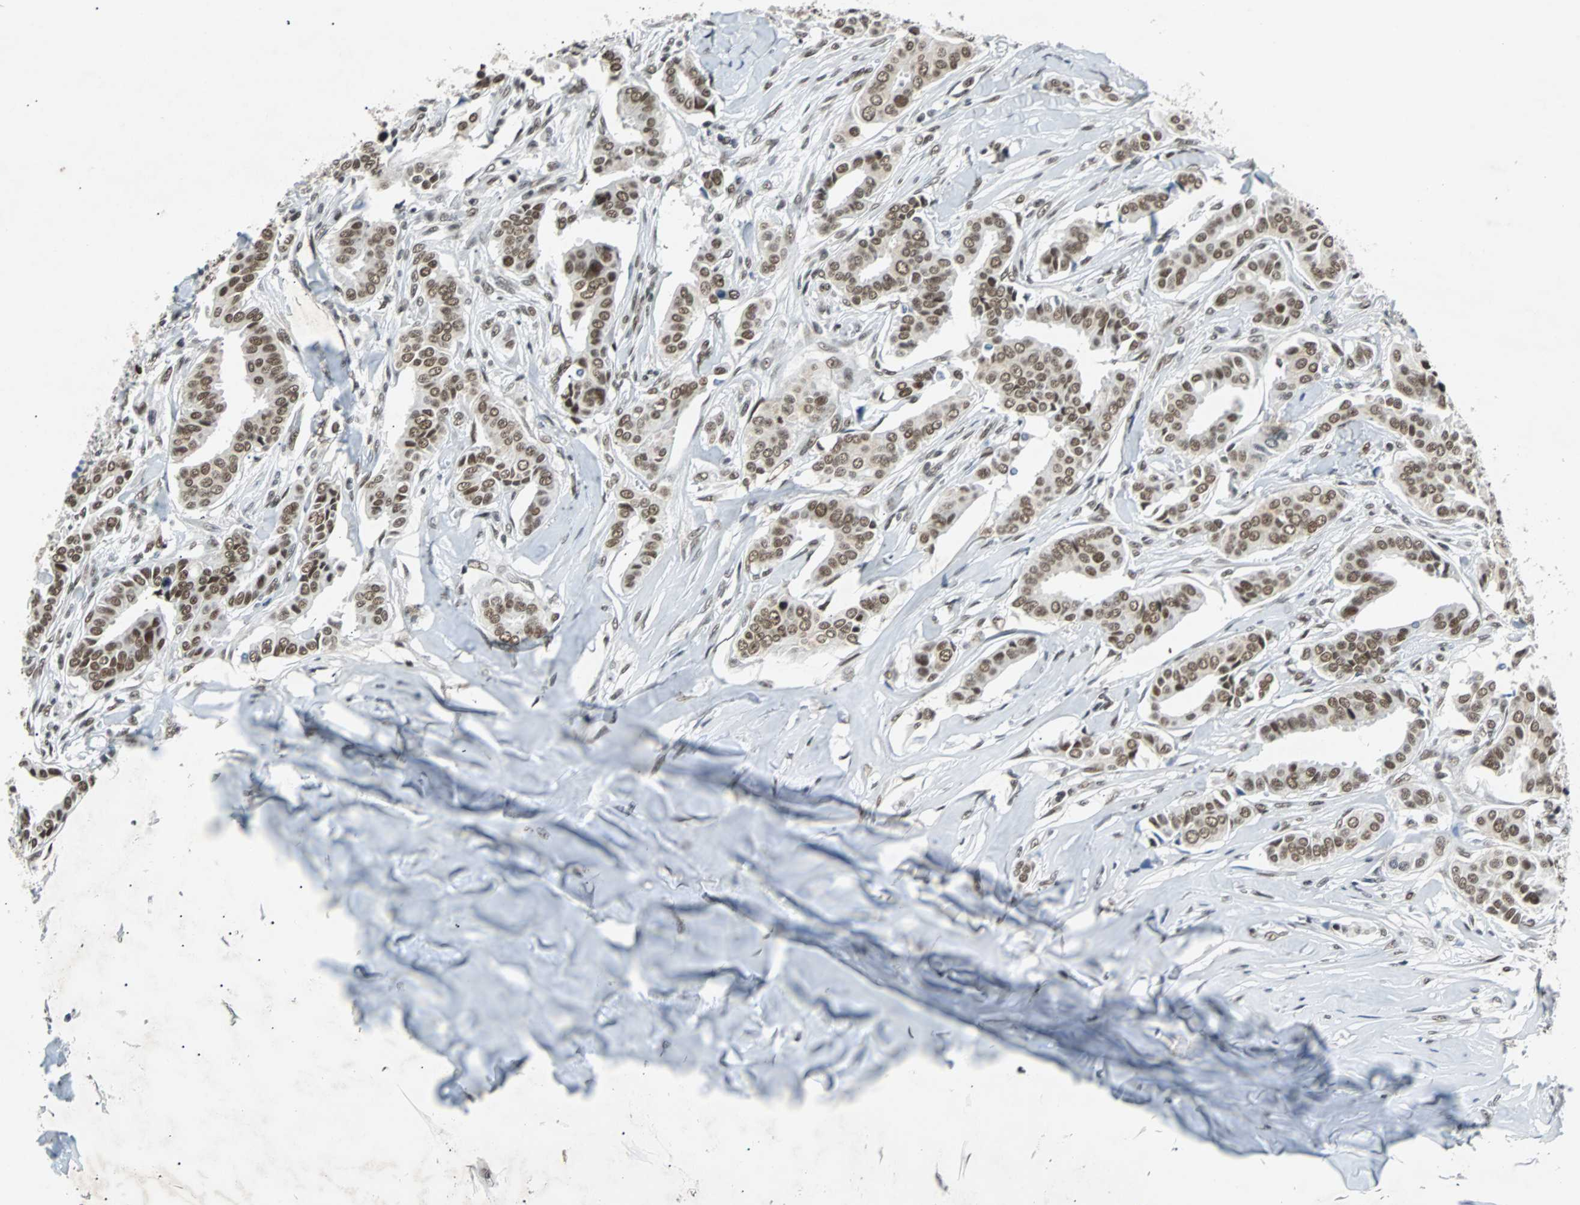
{"staining": {"intensity": "moderate", "quantity": ">75%", "location": "nuclear"}, "tissue": "head and neck cancer", "cell_type": "Tumor cells", "image_type": "cancer", "snomed": [{"axis": "morphology", "description": "Adenocarcinoma, NOS"}, {"axis": "topography", "description": "Salivary gland"}, {"axis": "topography", "description": "Head-Neck"}], "caption": "IHC of head and neck adenocarcinoma displays medium levels of moderate nuclear positivity in approximately >75% of tumor cells.", "gene": "GATAD2A", "patient": {"sex": "female", "age": 59}}